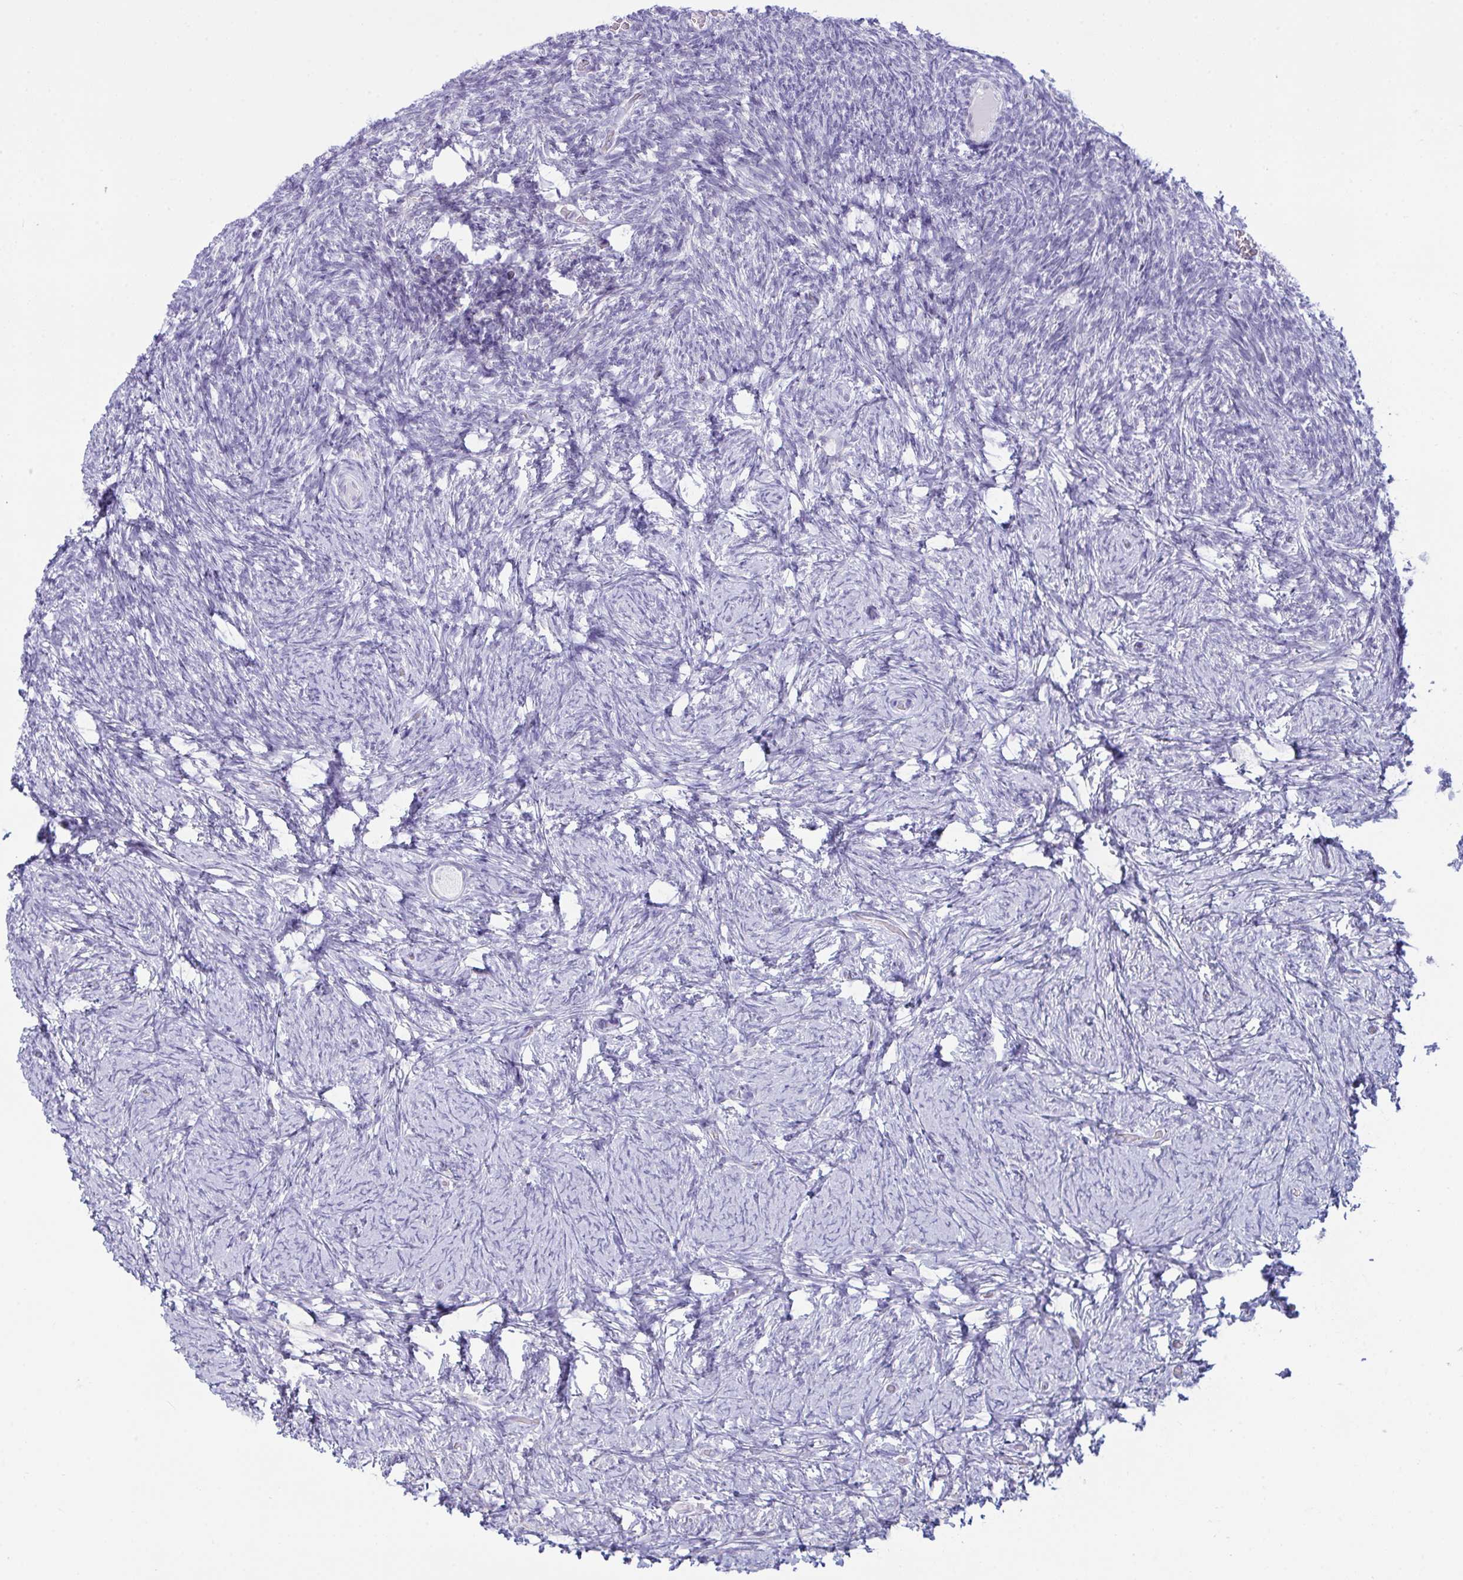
{"staining": {"intensity": "negative", "quantity": "none", "location": "none"}, "tissue": "ovary", "cell_type": "Follicle cells", "image_type": "normal", "snomed": [{"axis": "morphology", "description": "Normal tissue, NOS"}, {"axis": "topography", "description": "Ovary"}], "caption": "The histopathology image demonstrates no staining of follicle cells in normal ovary.", "gene": "BBS1", "patient": {"sex": "female", "age": 34}}